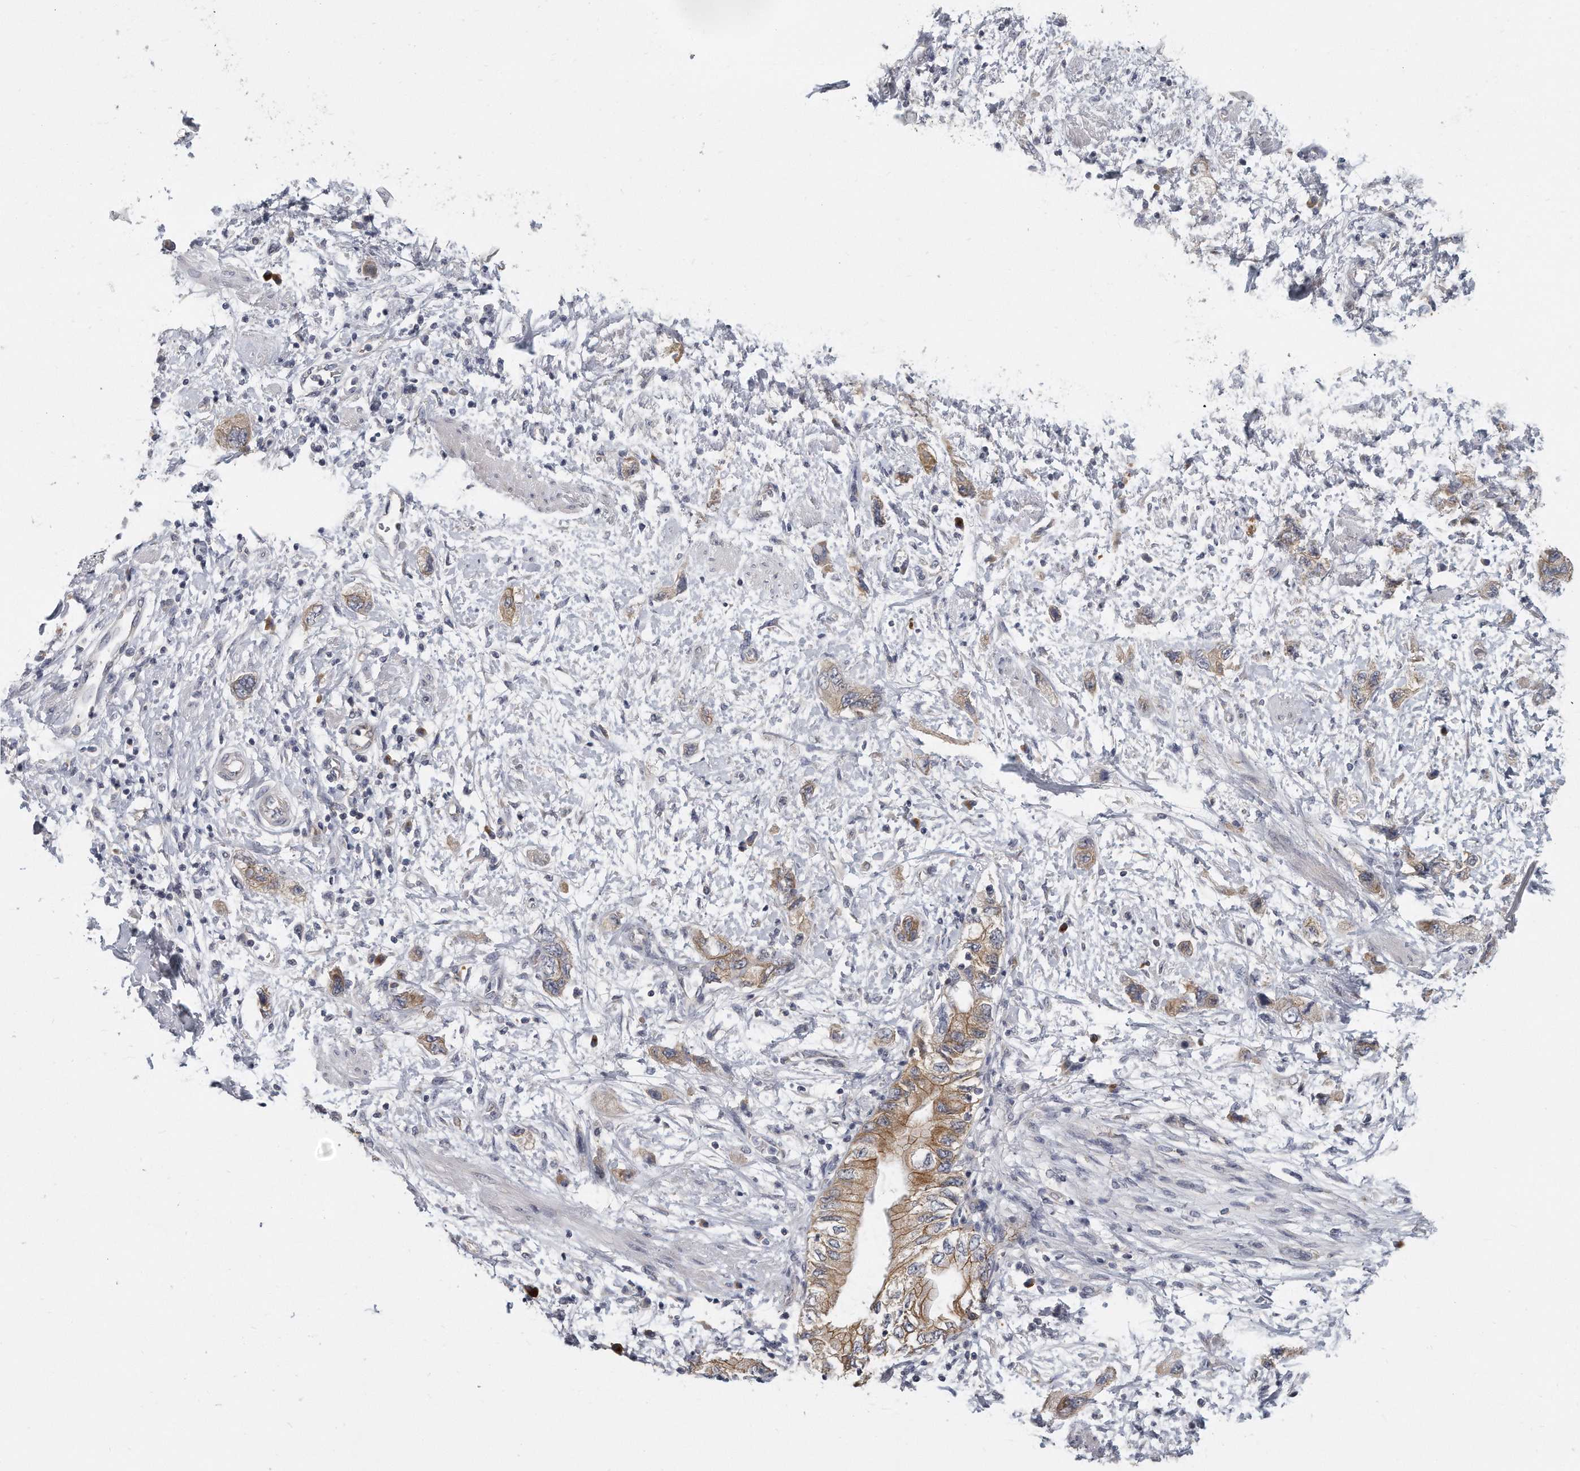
{"staining": {"intensity": "moderate", "quantity": "25%-75%", "location": "cytoplasmic/membranous"}, "tissue": "pancreatic cancer", "cell_type": "Tumor cells", "image_type": "cancer", "snomed": [{"axis": "morphology", "description": "Adenocarcinoma, NOS"}, {"axis": "topography", "description": "Pancreas"}], "caption": "Pancreatic cancer (adenocarcinoma) stained for a protein shows moderate cytoplasmic/membranous positivity in tumor cells.", "gene": "PLEKHA6", "patient": {"sex": "female", "age": 73}}